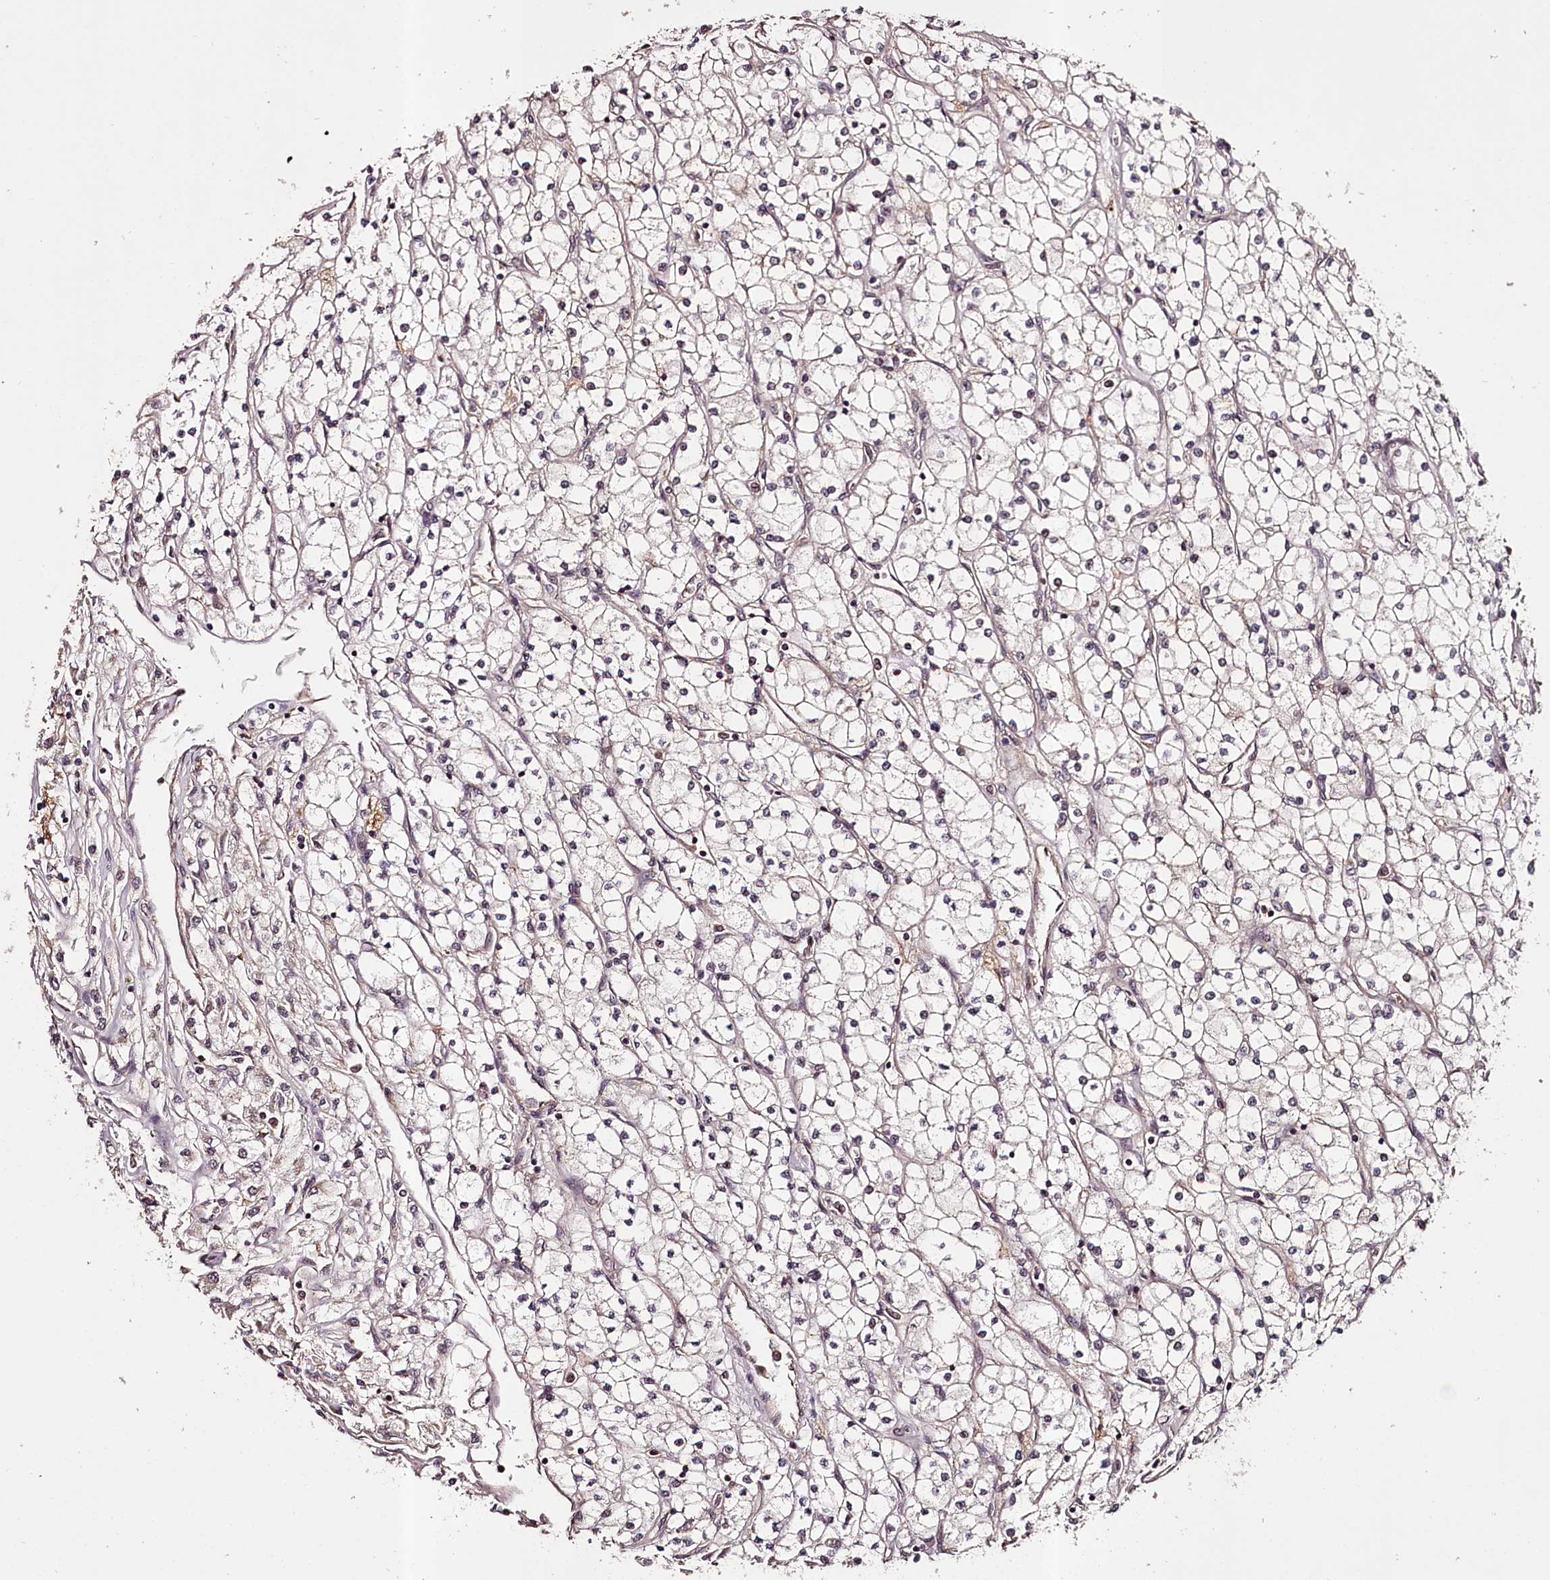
{"staining": {"intensity": "negative", "quantity": "none", "location": "none"}, "tissue": "renal cancer", "cell_type": "Tumor cells", "image_type": "cancer", "snomed": [{"axis": "morphology", "description": "Adenocarcinoma, NOS"}, {"axis": "topography", "description": "Kidney"}], "caption": "Immunohistochemistry of renal cancer exhibits no expression in tumor cells.", "gene": "MAML3", "patient": {"sex": "male", "age": 80}}